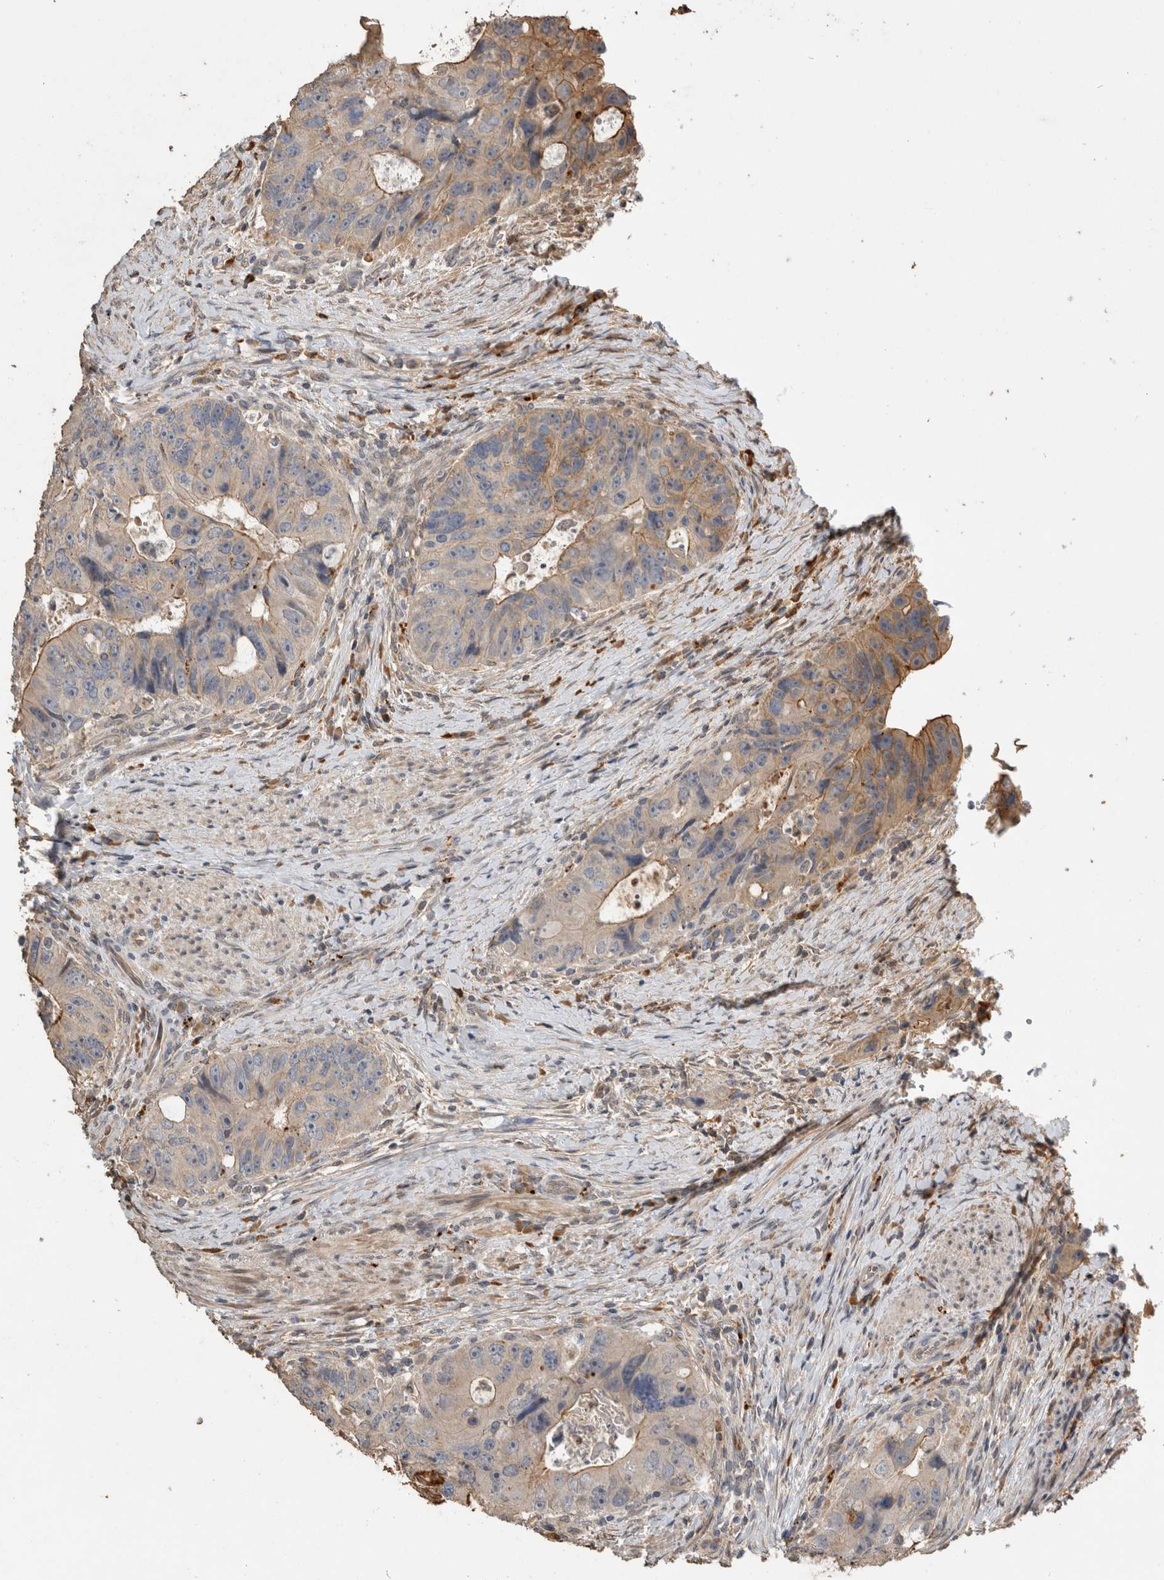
{"staining": {"intensity": "moderate", "quantity": "<25%", "location": "cytoplasmic/membranous"}, "tissue": "colorectal cancer", "cell_type": "Tumor cells", "image_type": "cancer", "snomed": [{"axis": "morphology", "description": "Adenocarcinoma, NOS"}, {"axis": "topography", "description": "Rectum"}], "caption": "Colorectal cancer (adenocarcinoma) was stained to show a protein in brown. There is low levels of moderate cytoplasmic/membranous positivity in approximately <25% of tumor cells. The staining is performed using DAB brown chromogen to label protein expression. The nuclei are counter-stained blue using hematoxylin.", "gene": "RHPN1", "patient": {"sex": "male", "age": 59}}